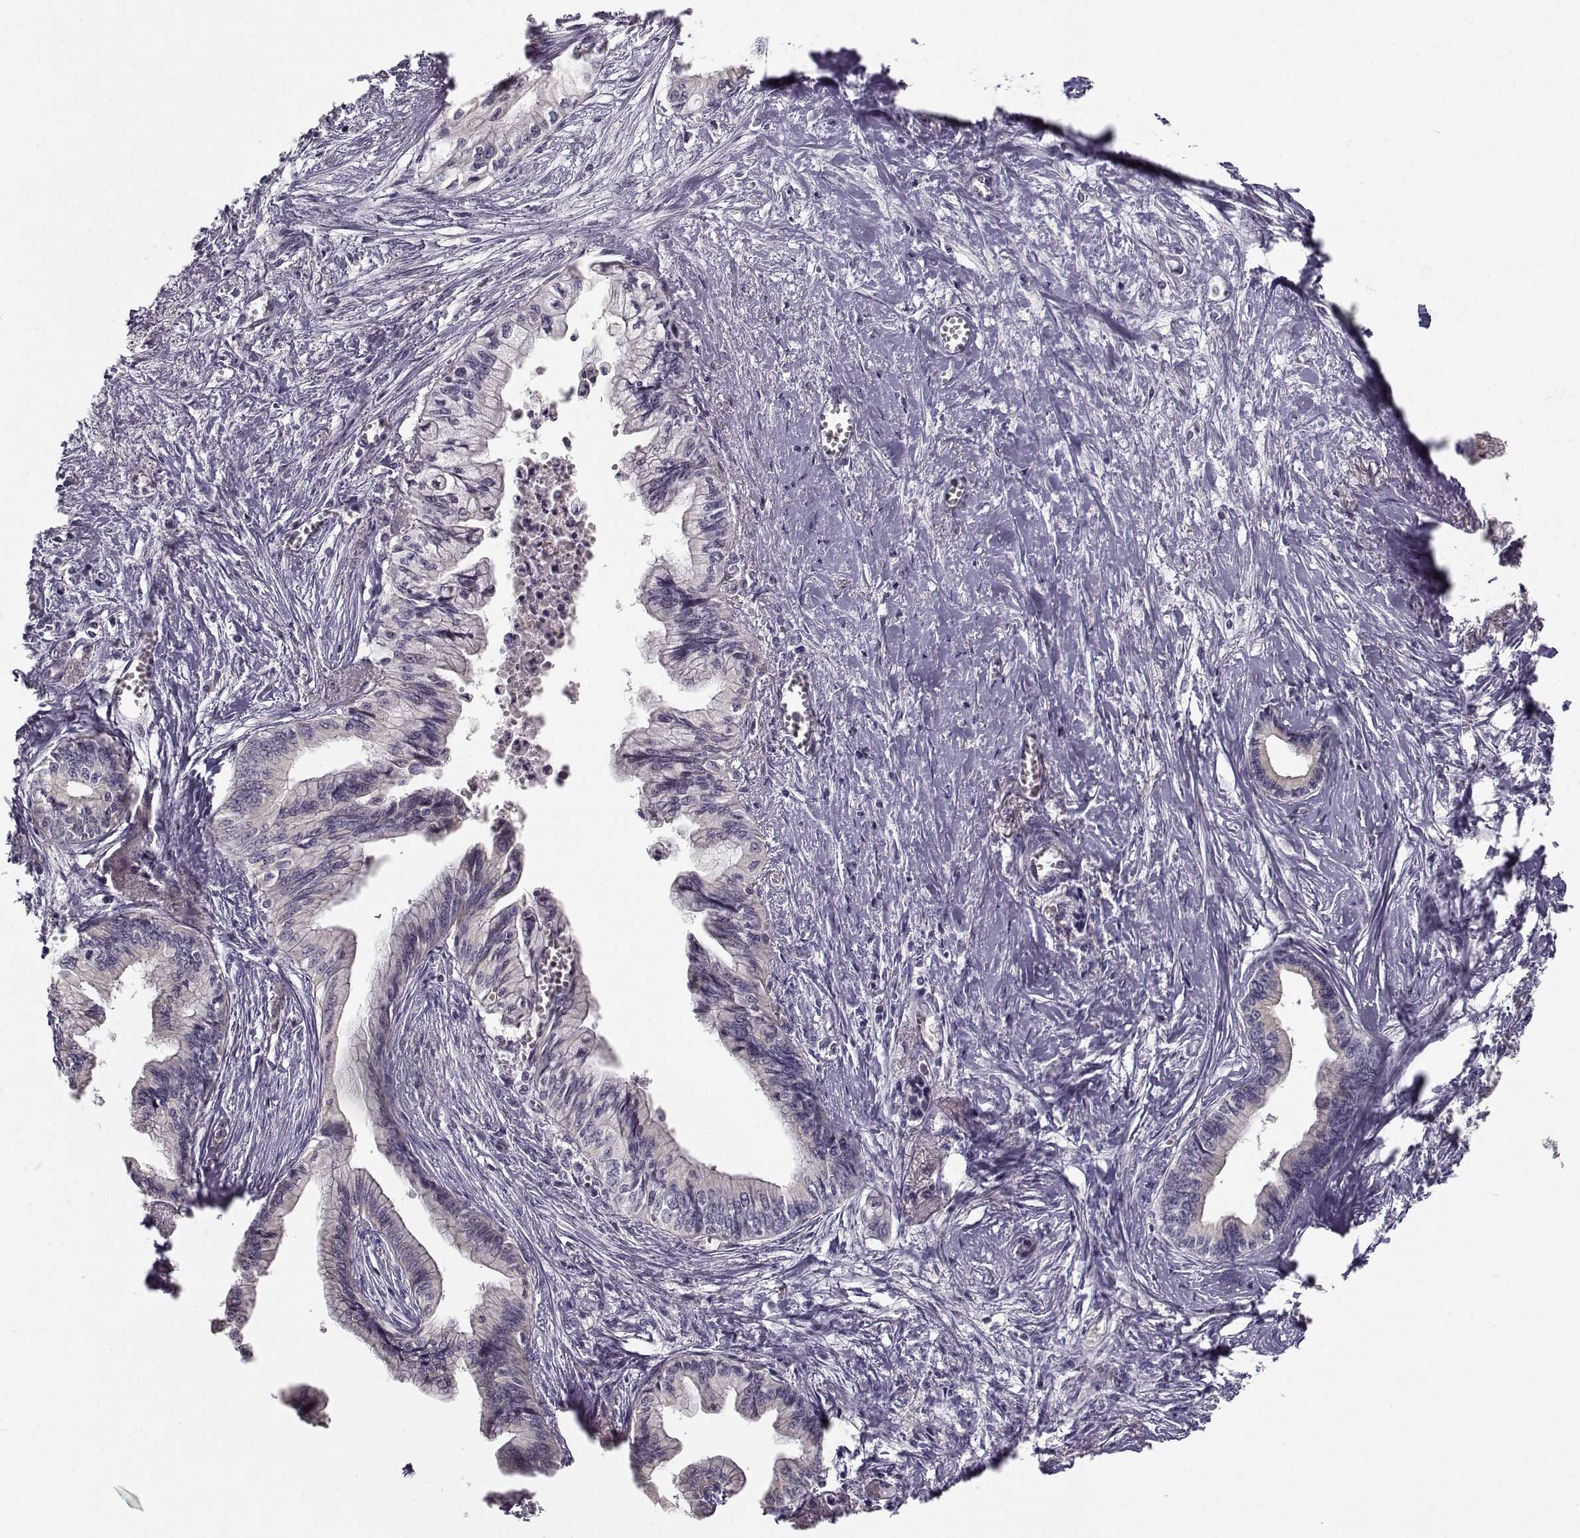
{"staining": {"intensity": "negative", "quantity": "none", "location": "none"}, "tissue": "pancreatic cancer", "cell_type": "Tumor cells", "image_type": "cancer", "snomed": [{"axis": "morphology", "description": "Adenocarcinoma, NOS"}, {"axis": "topography", "description": "Pancreas"}], "caption": "Adenocarcinoma (pancreatic) stained for a protein using IHC exhibits no positivity tumor cells.", "gene": "TMEM145", "patient": {"sex": "female", "age": 61}}